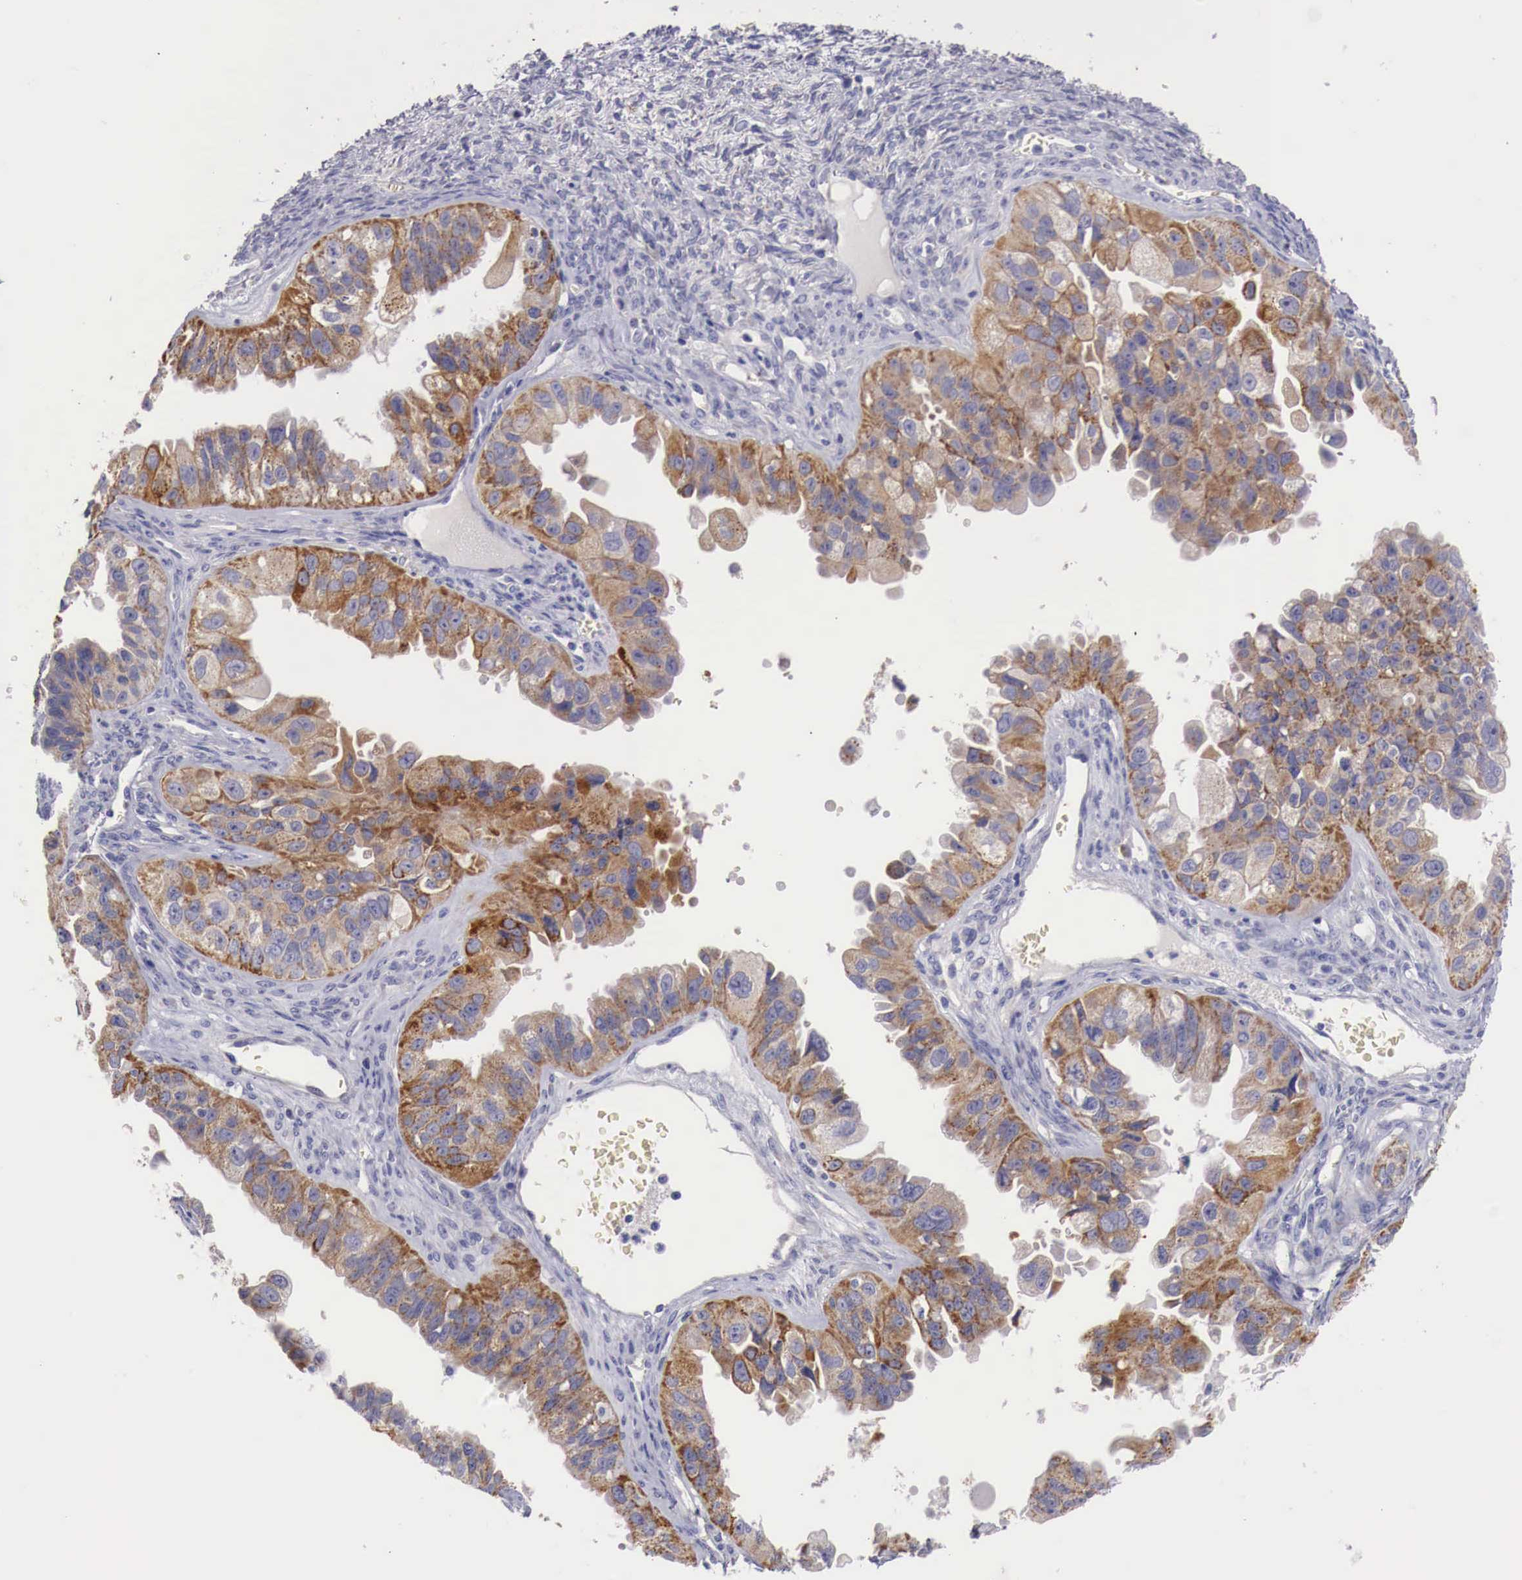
{"staining": {"intensity": "moderate", "quantity": ">75%", "location": "cytoplasmic/membranous"}, "tissue": "ovarian cancer", "cell_type": "Tumor cells", "image_type": "cancer", "snomed": [{"axis": "morphology", "description": "Carcinoma, endometroid"}, {"axis": "topography", "description": "Ovary"}], "caption": "The micrograph demonstrates immunohistochemical staining of ovarian cancer. There is moderate cytoplasmic/membranous staining is present in approximately >75% of tumor cells.", "gene": "NREP", "patient": {"sex": "female", "age": 85}}